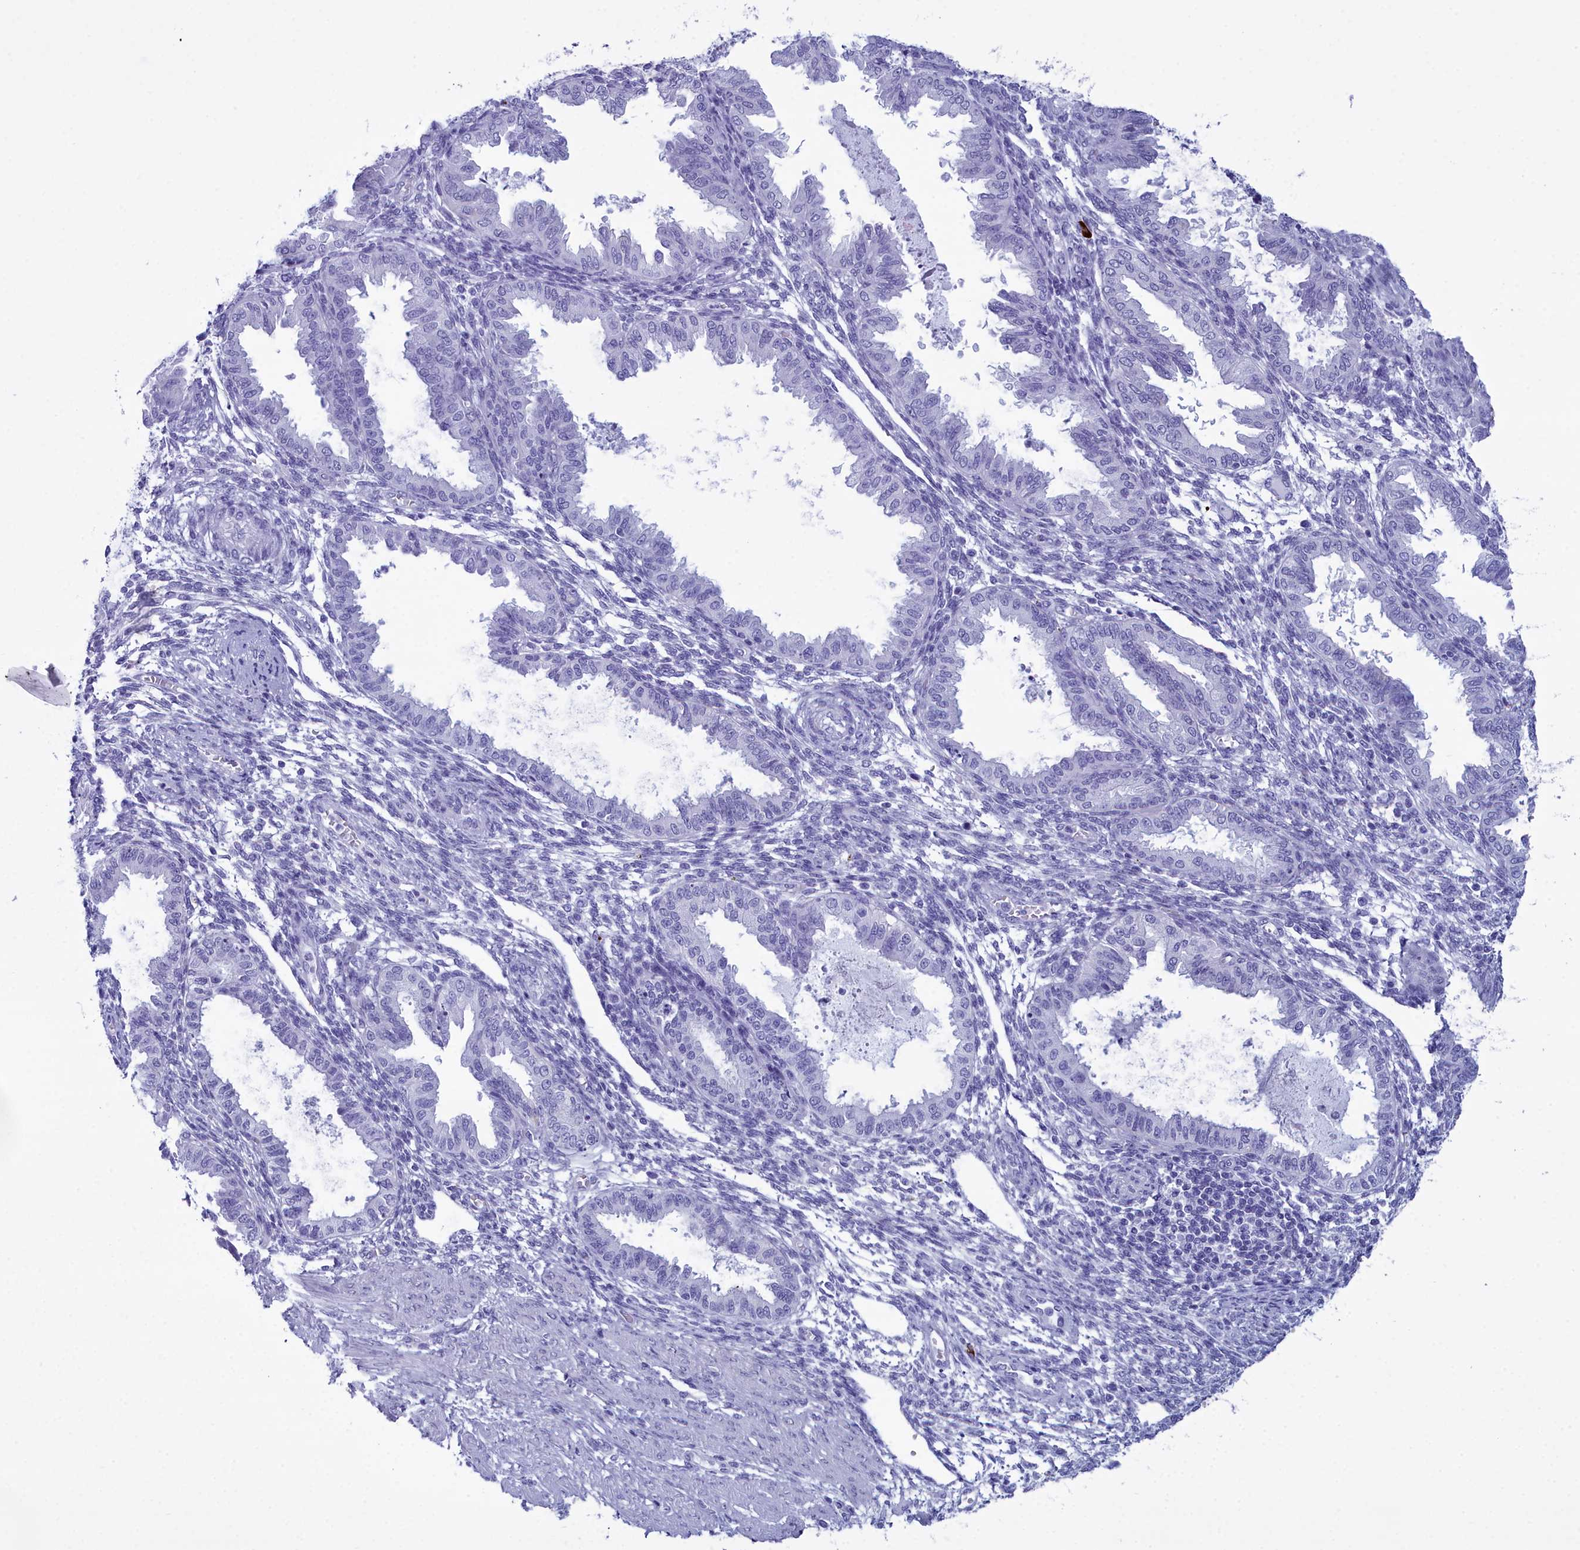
{"staining": {"intensity": "negative", "quantity": "none", "location": "none"}, "tissue": "endometrium", "cell_type": "Cells in endometrial stroma", "image_type": "normal", "snomed": [{"axis": "morphology", "description": "Normal tissue, NOS"}, {"axis": "topography", "description": "Endometrium"}], "caption": "A photomicrograph of endometrium stained for a protein displays no brown staining in cells in endometrial stroma. Brightfield microscopy of immunohistochemistry stained with DAB (3,3'-diaminobenzidine) (brown) and hematoxylin (blue), captured at high magnification.", "gene": "MAP6", "patient": {"sex": "female", "age": 33}}